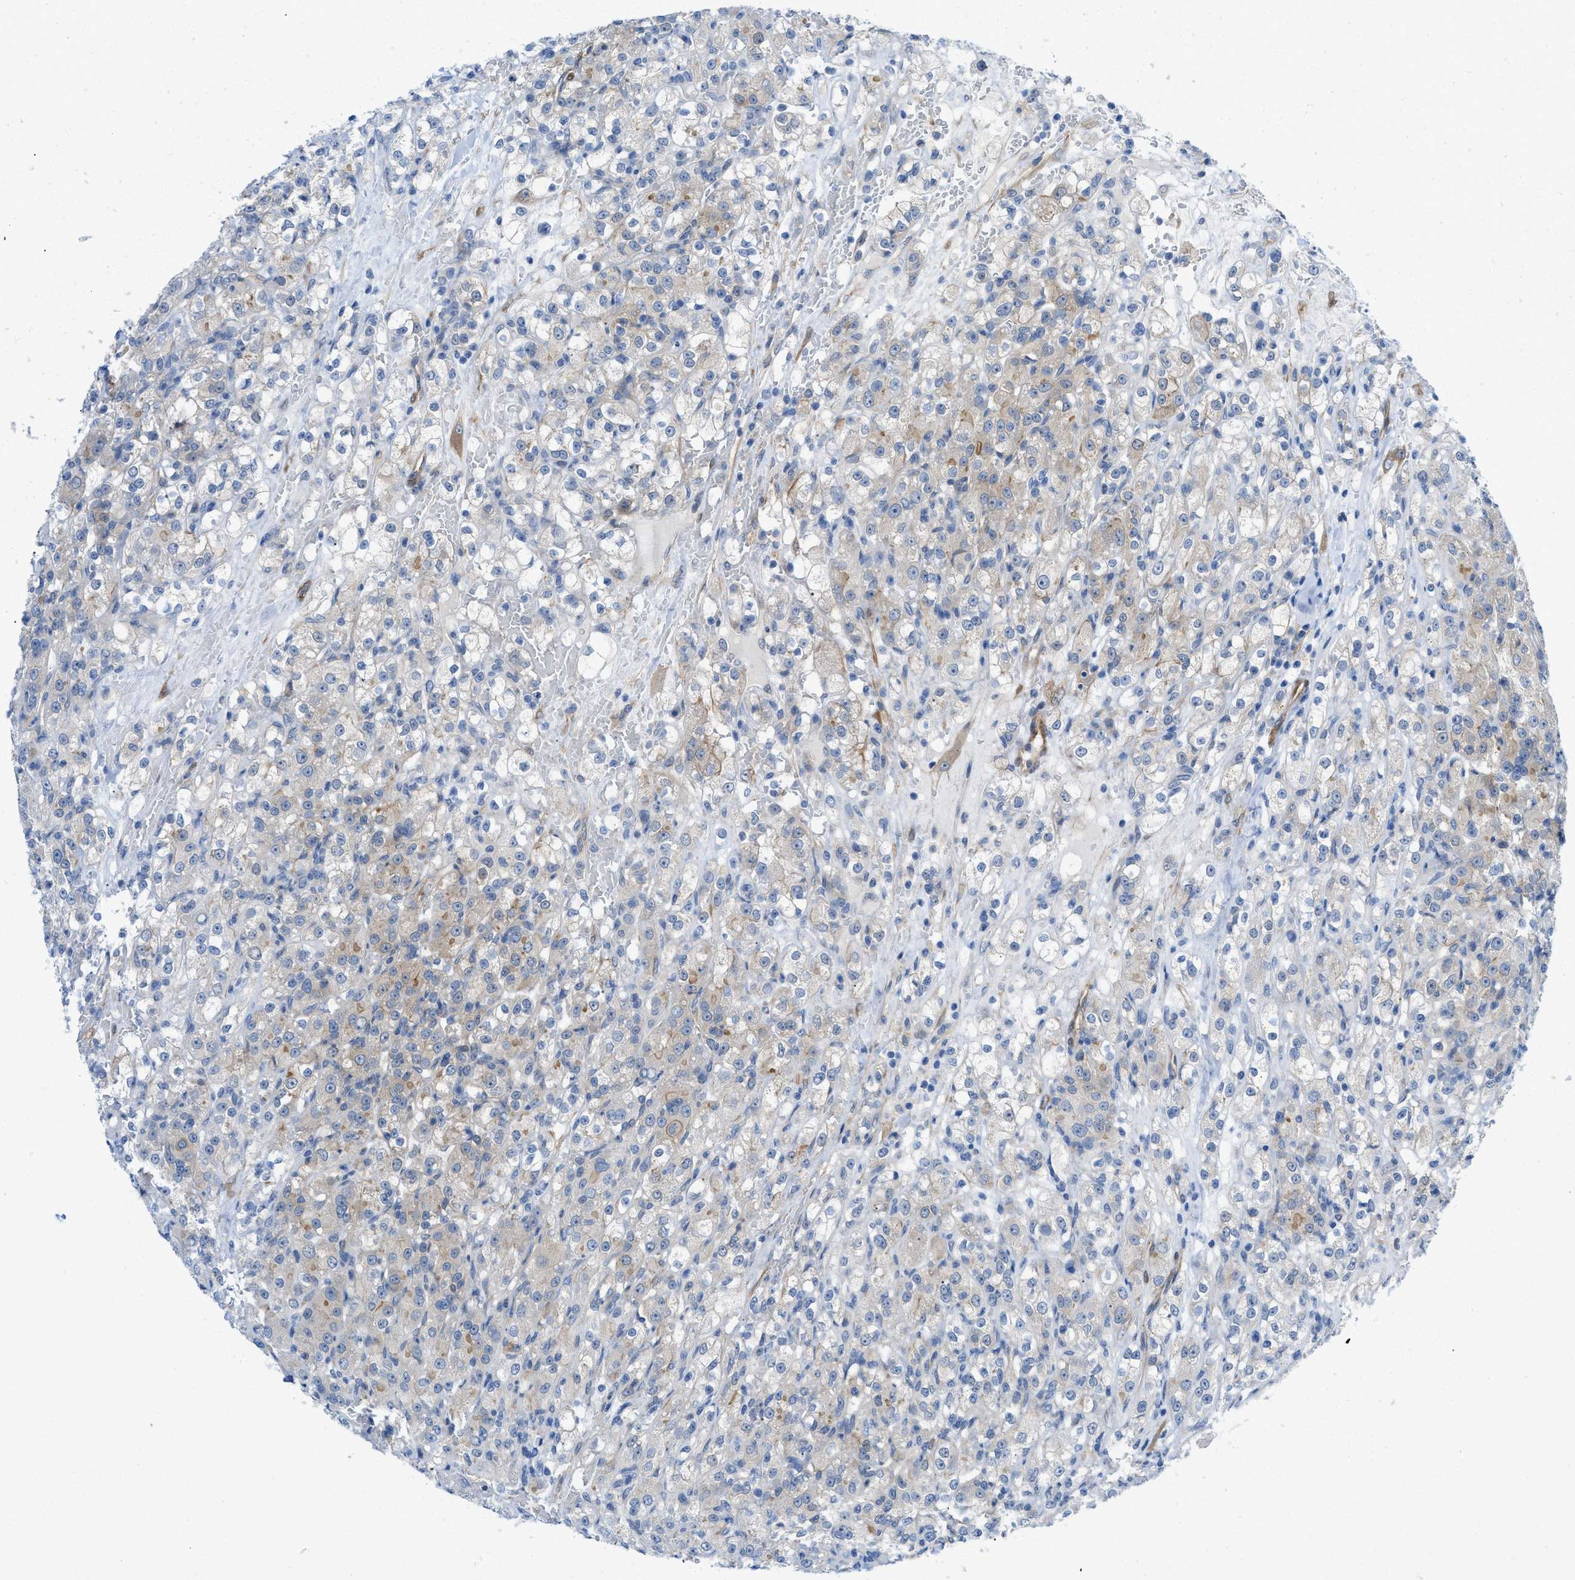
{"staining": {"intensity": "weak", "quantity": "25%-75%", "location": "cytoplasmic/membranous"}, "tissue": "renal cancer", "cell_type": "Tumor cells", "image_type": "cancer", "snomed": [{"axis": "morphology", "description": "Normal tissue, NOS"}, {"axis": "morphology", "description": "Adenocarcinoma, NOS"}, {"axis": "topography", "description": "Kidney"}], "caption": "The micrograph displays immunohistochemical staining of renal adenocarcinoma. There is weak cytoplasmic/membranous staining is identified in approximately 25%-75% of tumor cells.", "gene": "PDLIM5", "patient": {"sex": "male", "age": 61}}